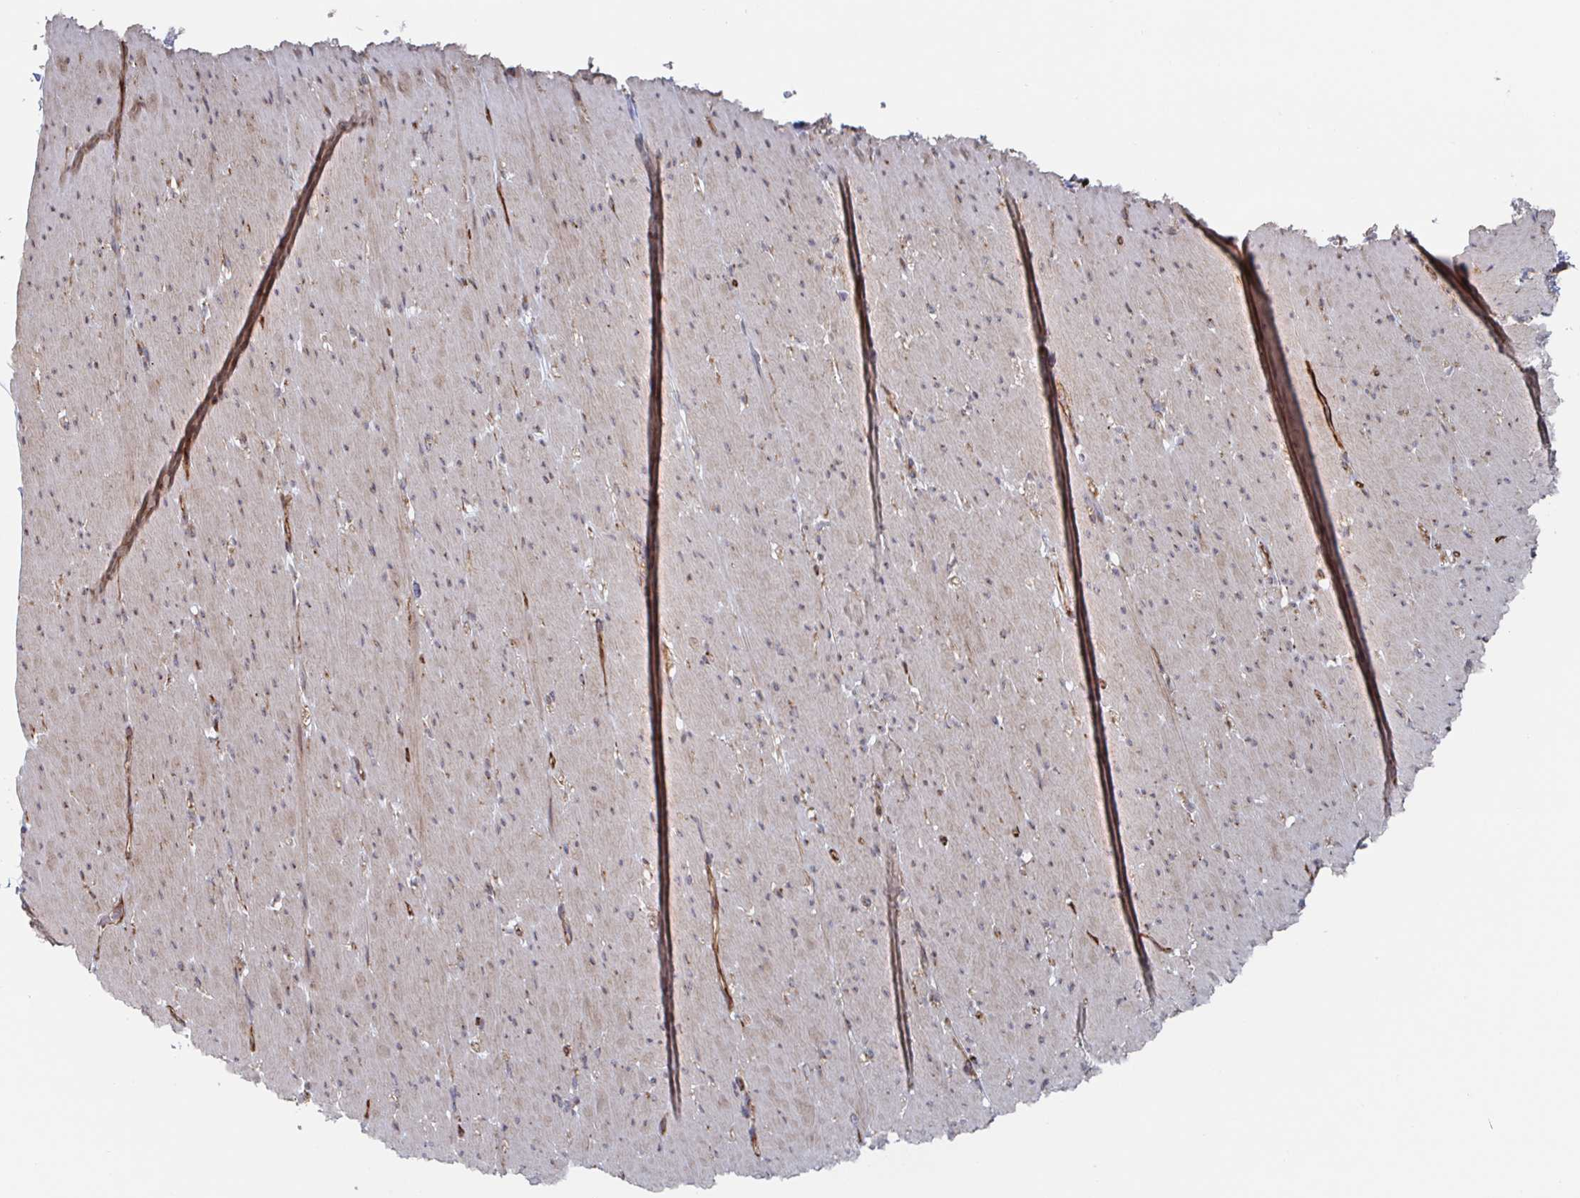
{"staining": {"intensity": "weak", "quantity": ">75%", "location": "cytoplasmic/membranous"}, "tissue": "smooth muscle", "cell_type": "Smooth muscle cells", "image_type": "normal", "snomed": [{"axis": "morphology", "description": "Normal tissue, NOS"}, {"axis": "topography", "description": "Smooth muscle"}, {"axis": "topography", "description": "Rectum"}], "caption": "Protein analysis of unremarkable smooth muscle demonstrates weak cytoplasmic/membranous expression in approximately >75% of smooth muscle cells. (DAB = brown stain, brightfield microscopy at high magnification).", "gene": "DVL3", "patient": {"sex": "male", "age": 53}}